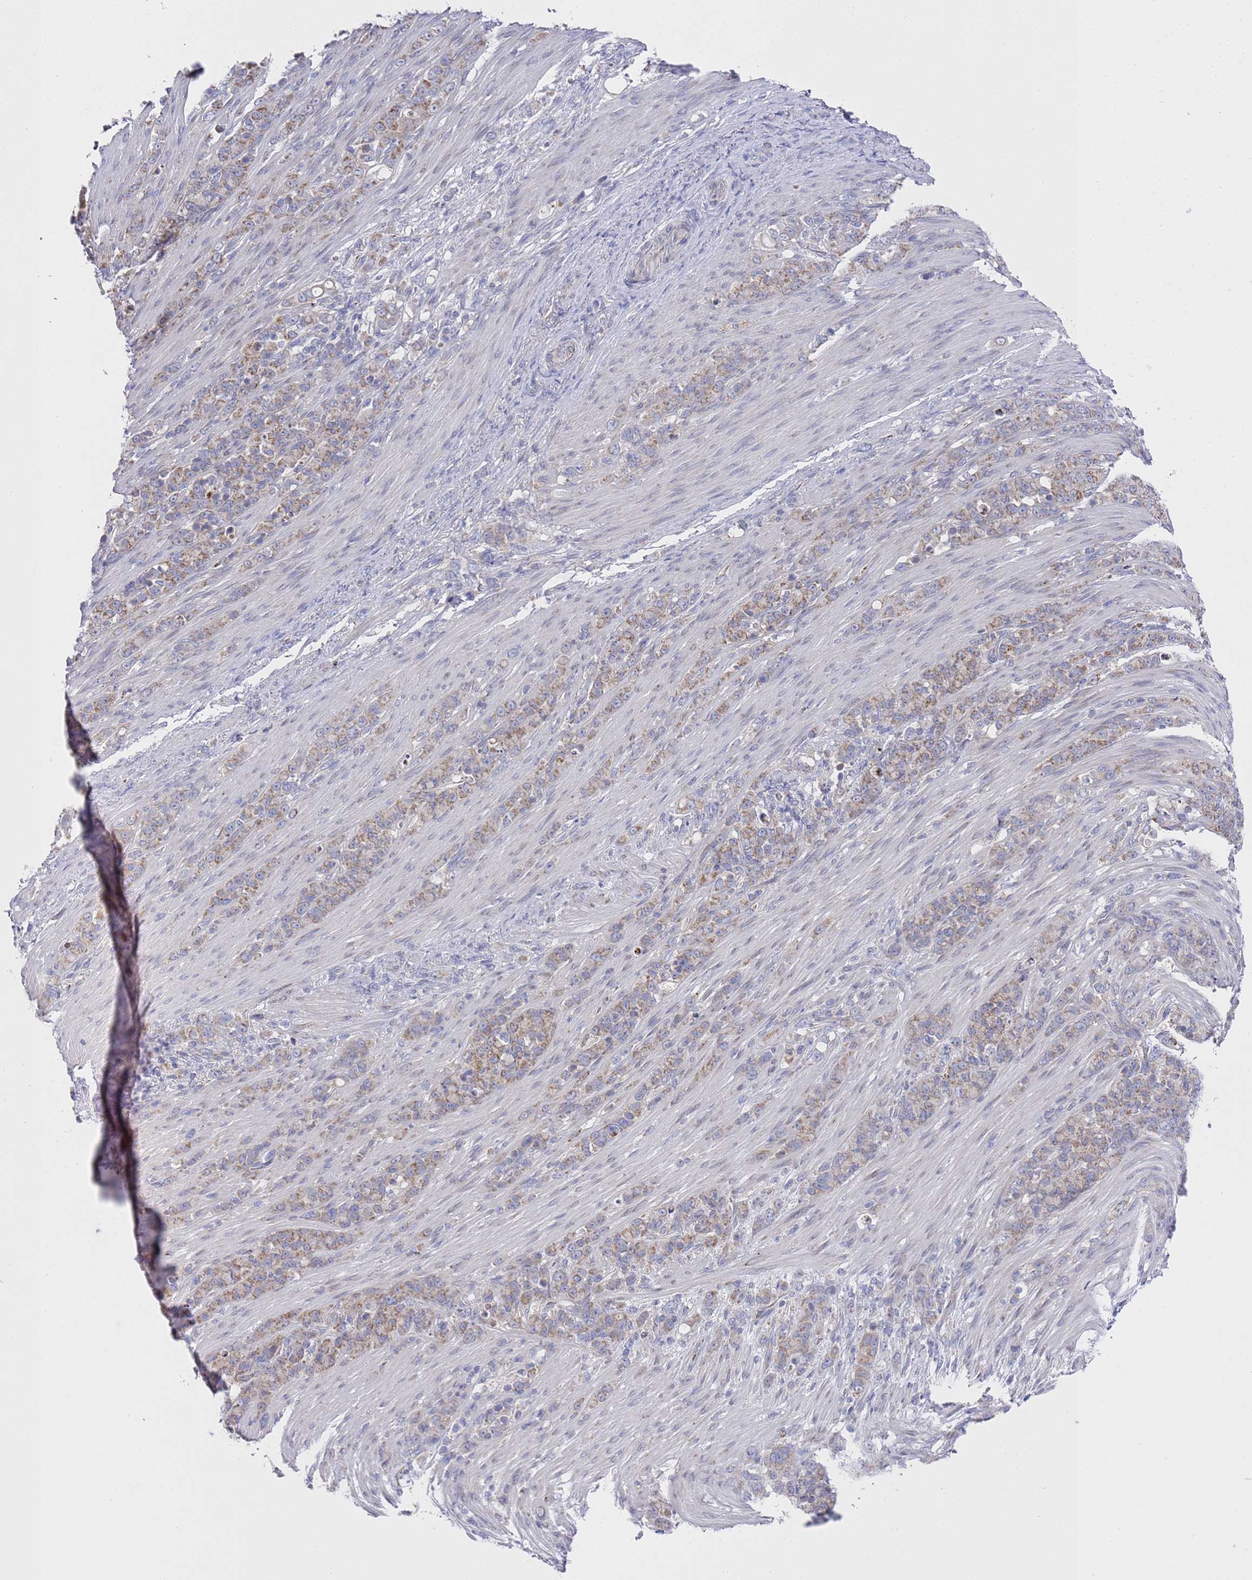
{"staining": {"intensity": "moderate", "quantity": ">75%", "location": "cytoplasmic/membranous"}, "tissue": "stomach cancer", "cell_type": "Tumor cells", "image_type": "cancer", "snomed": [{"axis": "morphology", "description": "Adenocarcinoma, NOS"}, {"axis": "topography", "description": "Stomach"}], "caption": "DAB (3,3'-diaminobenzidine) immunohistochemical staining of human stomach cancer shows moderate cytoplasmic/membranous protein positivity in about >75% of tumor cells.", "gene": "NPEPPS", "patient": {"sex": "female", "age": 79}}